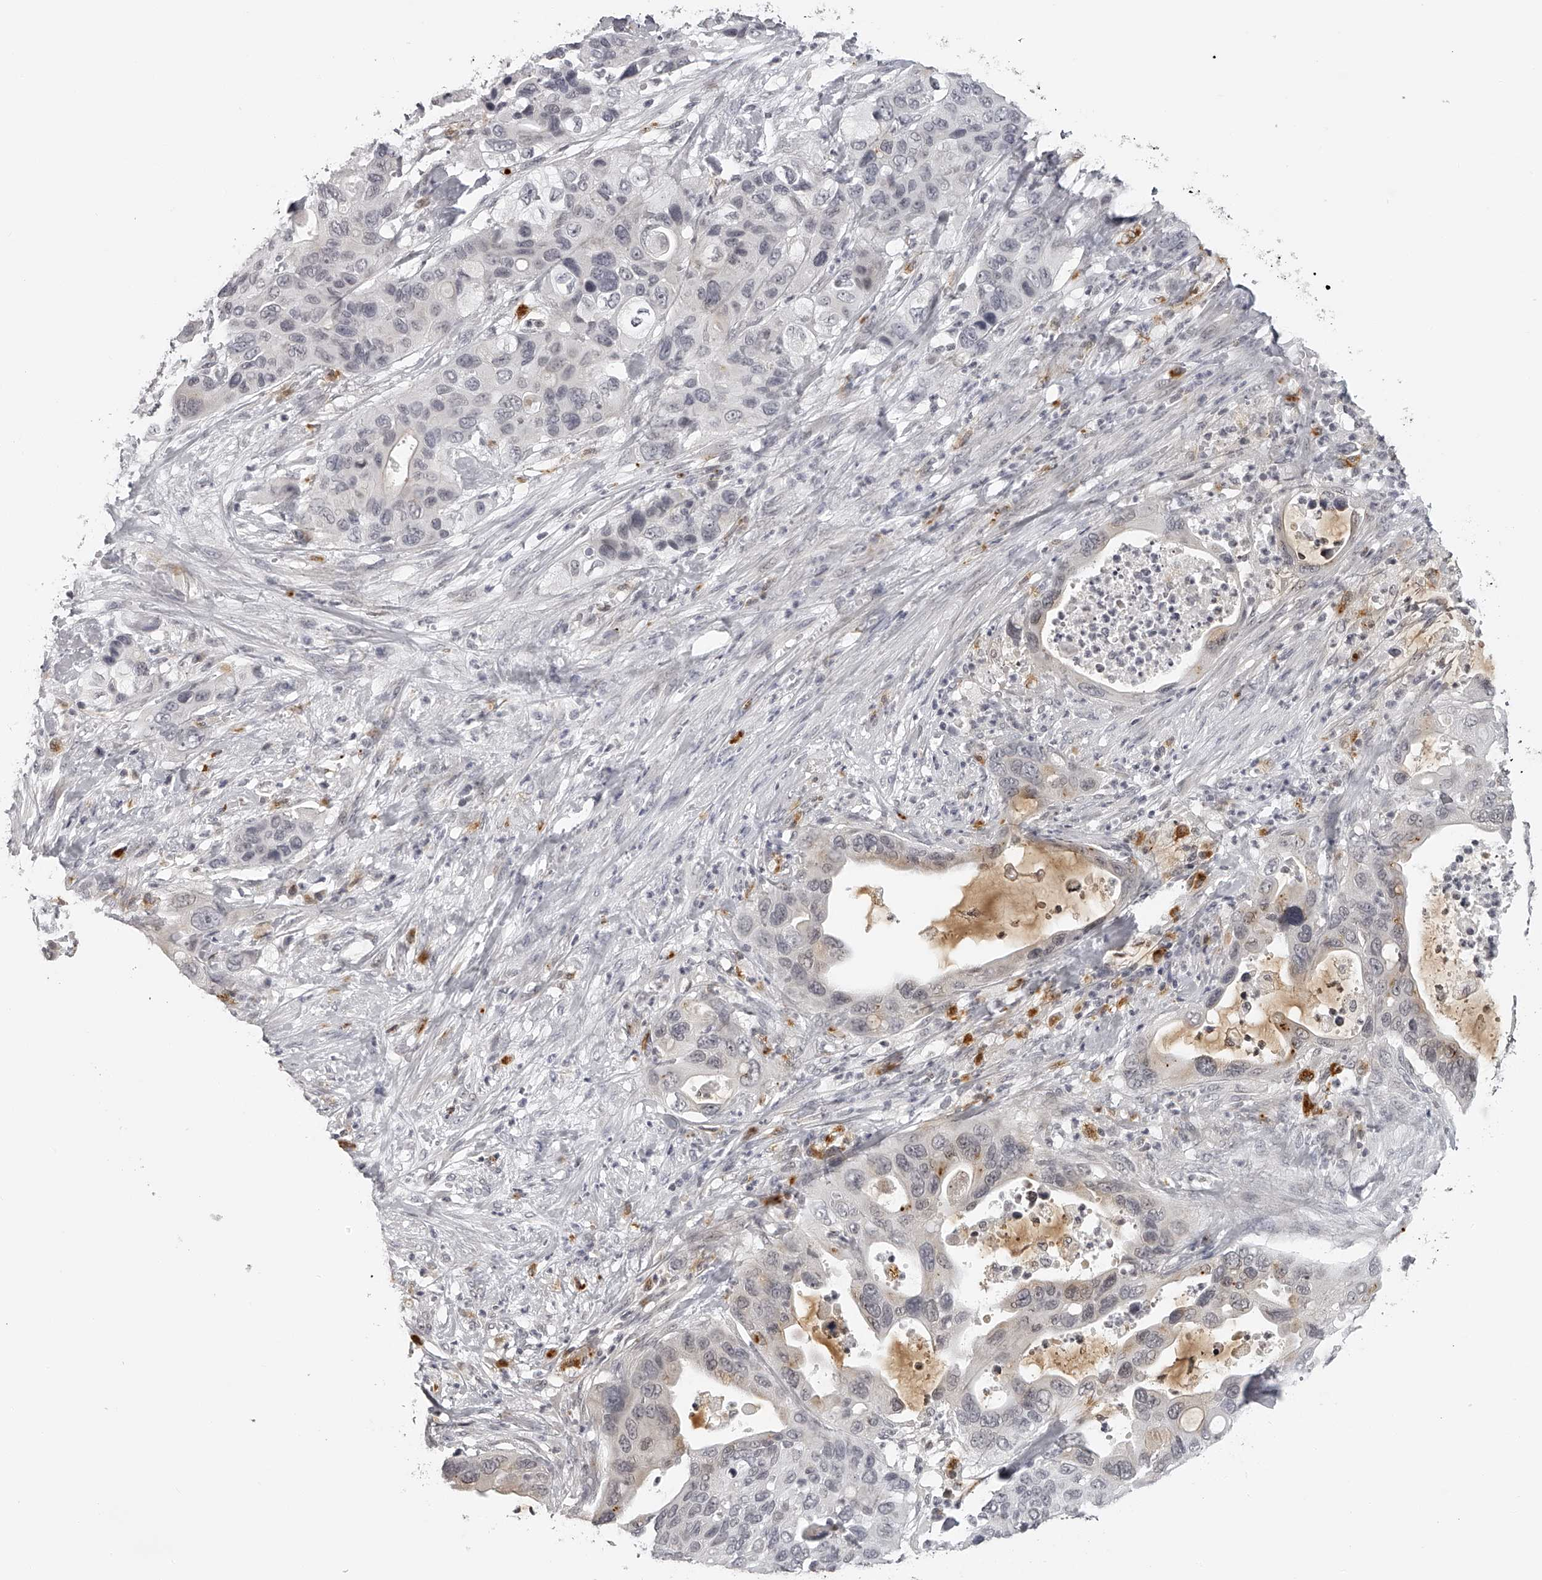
{"staining": {"intensity": "weak", "quantity": "<25%", "location": "cytoplasmic/membranous"}, "tissue": "pancreatic cancer", "cell_type": "Tumor cells", "image_type": "cancer", "snomed": [{"axis": "morphology", "description": "Adenocarcinoma, NOS"}, {"axis": "topography", "description": "Pancreas"}], "caption": "Immunohistochemistry photomicrograph of human pancreatic cancer (adenocarcinoma) stained for a protein (brown), which demonstrates no expression in tumor cells. (IHC, brightfield microscopy, high magnification).", "gene": "RNF220", "patient": {"sex": "female", "age": 71}}